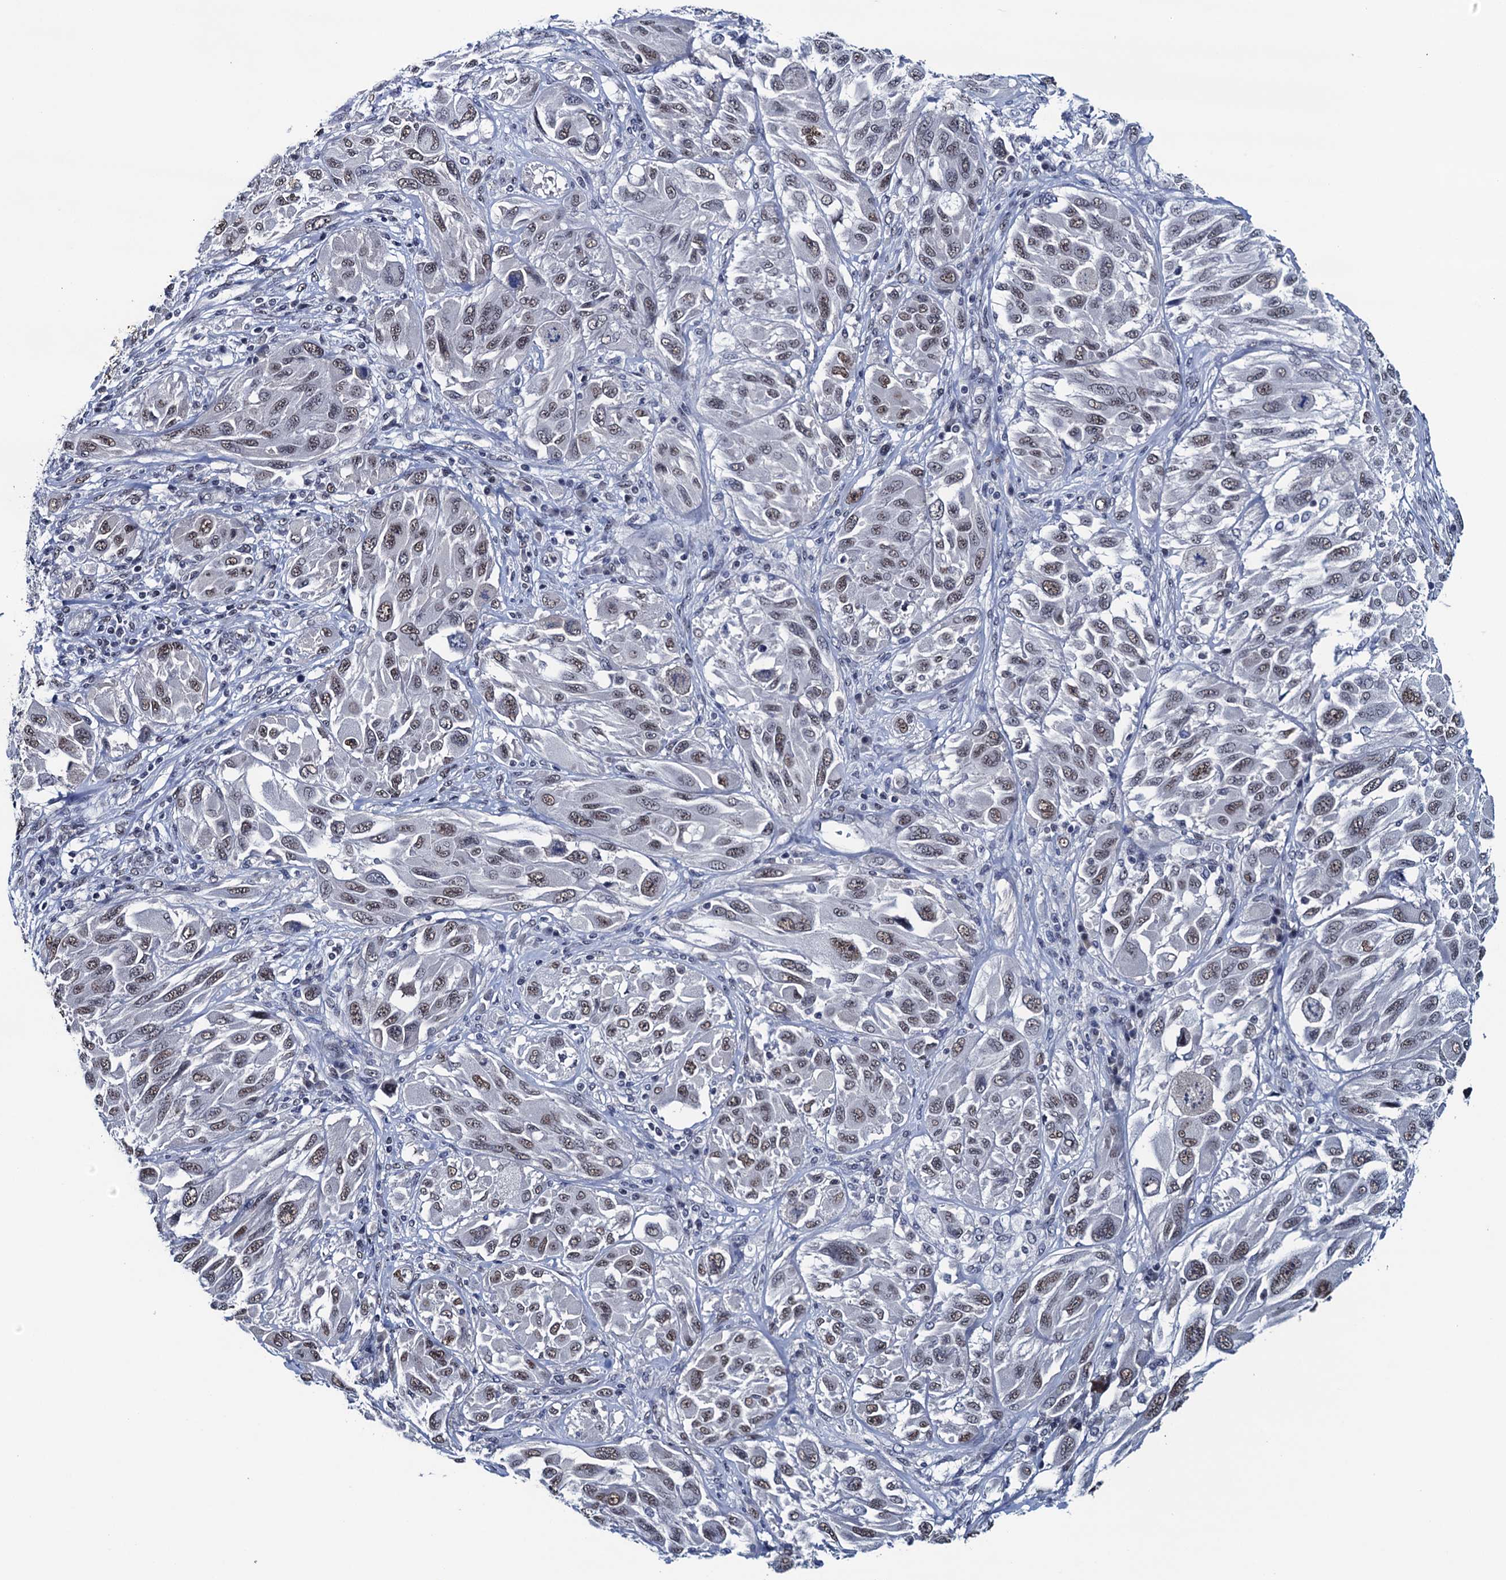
{"staining": {"intensity": "weak", "quantity": ">75%", "location": "nuclear"}, "tissue": "melanoma", "cell_type": "Tumor cells", "image_type": "cancer", "snomed": [{"axis": "morphology", "description": "Malignant melanoma, NOS"}, {"axis": "topography", "description": "Skin"}], "caption": "High-magnification brightfield microscopy of melanoma stained with DAB (3,3'-diaminobenzidine) (brown) and counterstained with hematoxylin (blue). tumor cells exhibit weak nuclear expression is seen in approximately>75% of cells.", "gene": "FNBP4", "patient": {"sex": "female", "age": 91}}